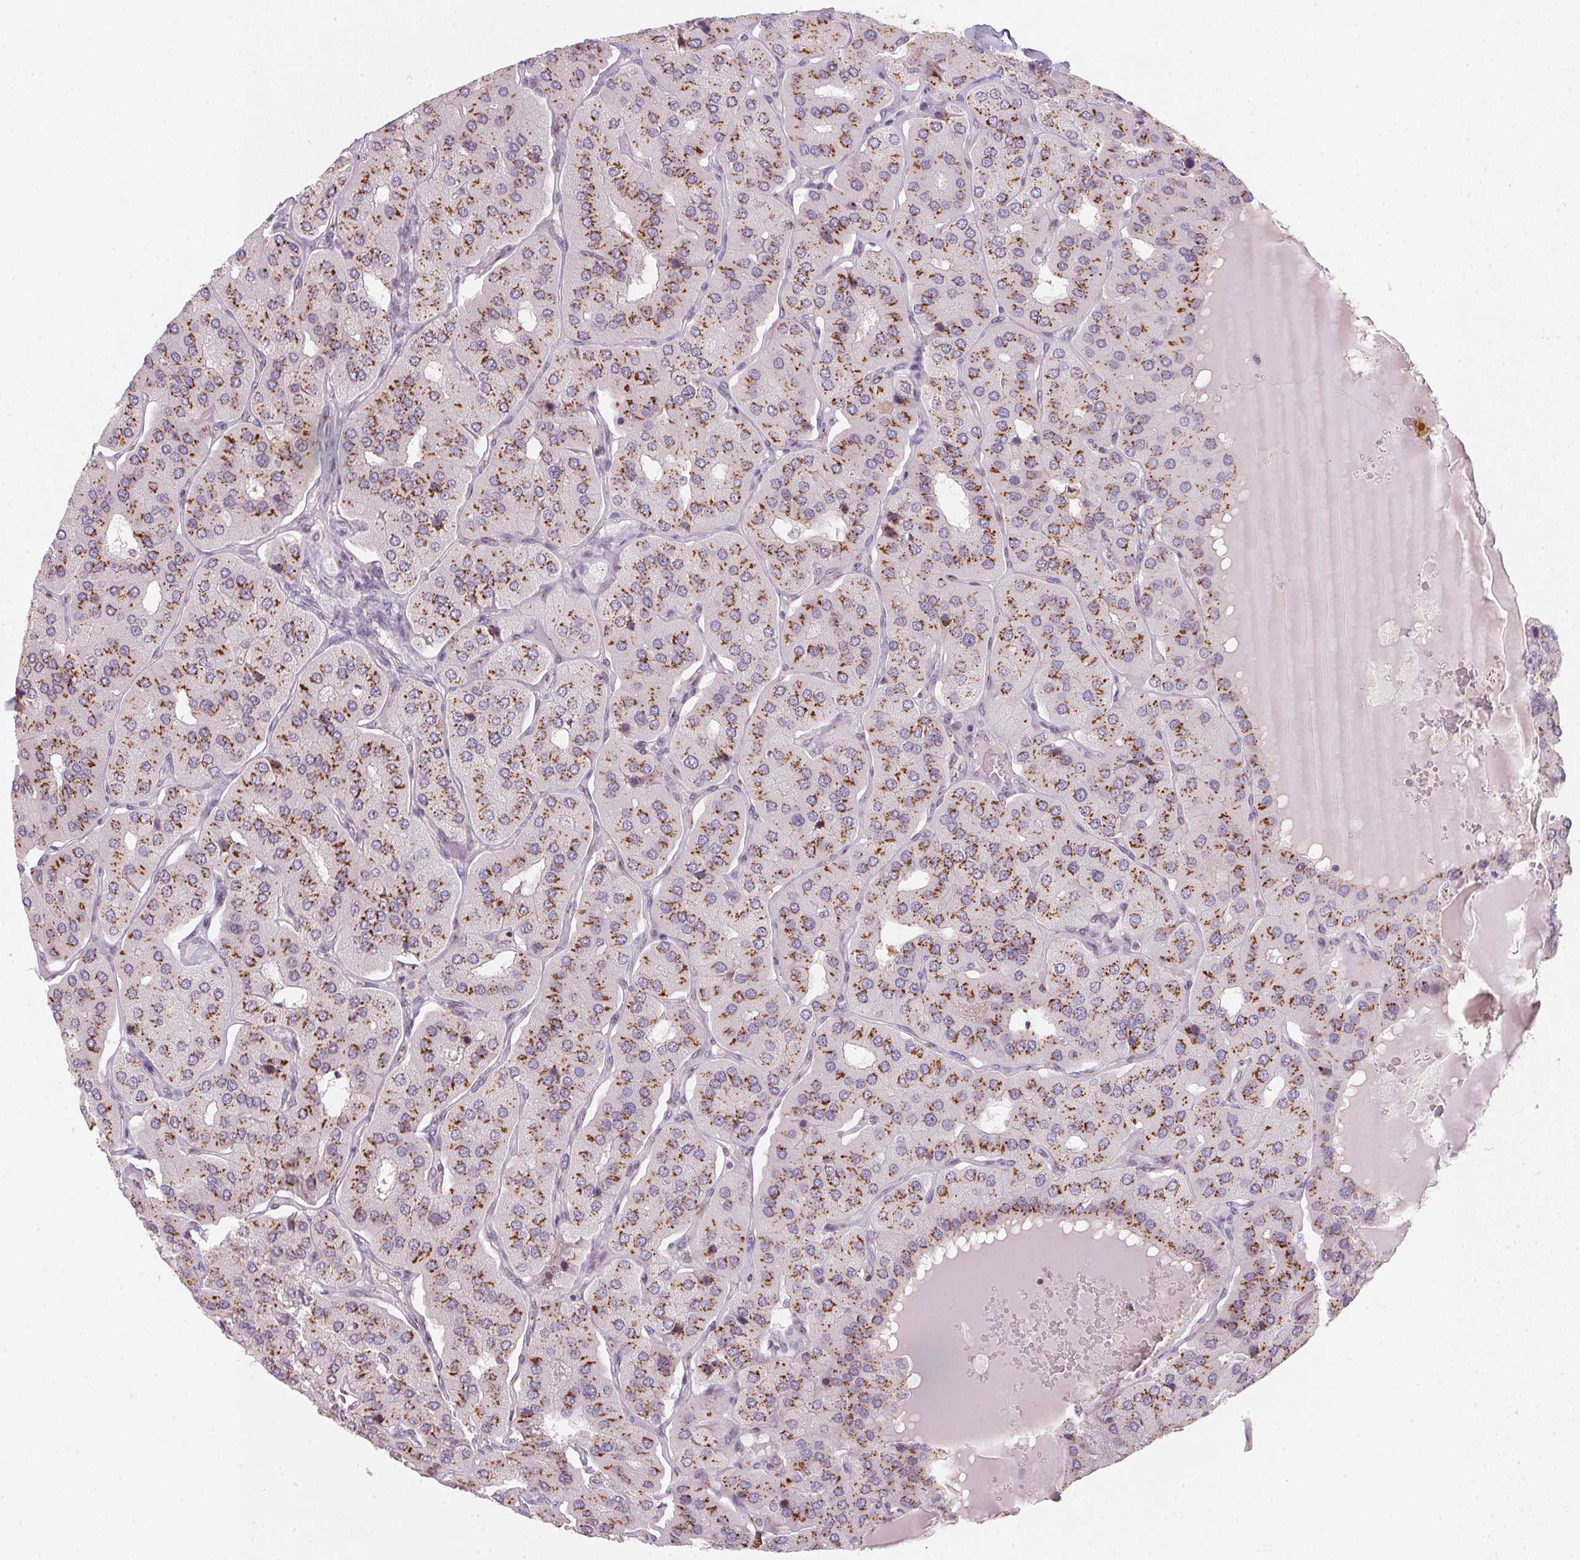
{"staining": {"intensity": "moderate", "quantity": ">75%", "location": "cytoplasmic/membranous"}, "tissue": "parathyroid gland", "cell_type": "Glandular cells", "image_type": "normal", "snomed": [{"axis": "morphology", "description": "Normal tissue, NOS"}, {"axis": "morphology", "description": "Adenoma, NOS"}, {"axis": "topography", "description": "Parathyroid gland"}], "caption": "Parathyroid gland stained with a brown dye exhibits moderate cytoplasmic/membranous positive staining in about >75% of glandular cells.", "gene": "RAB22A", "patient": {"sex": "female", "age": 86}}